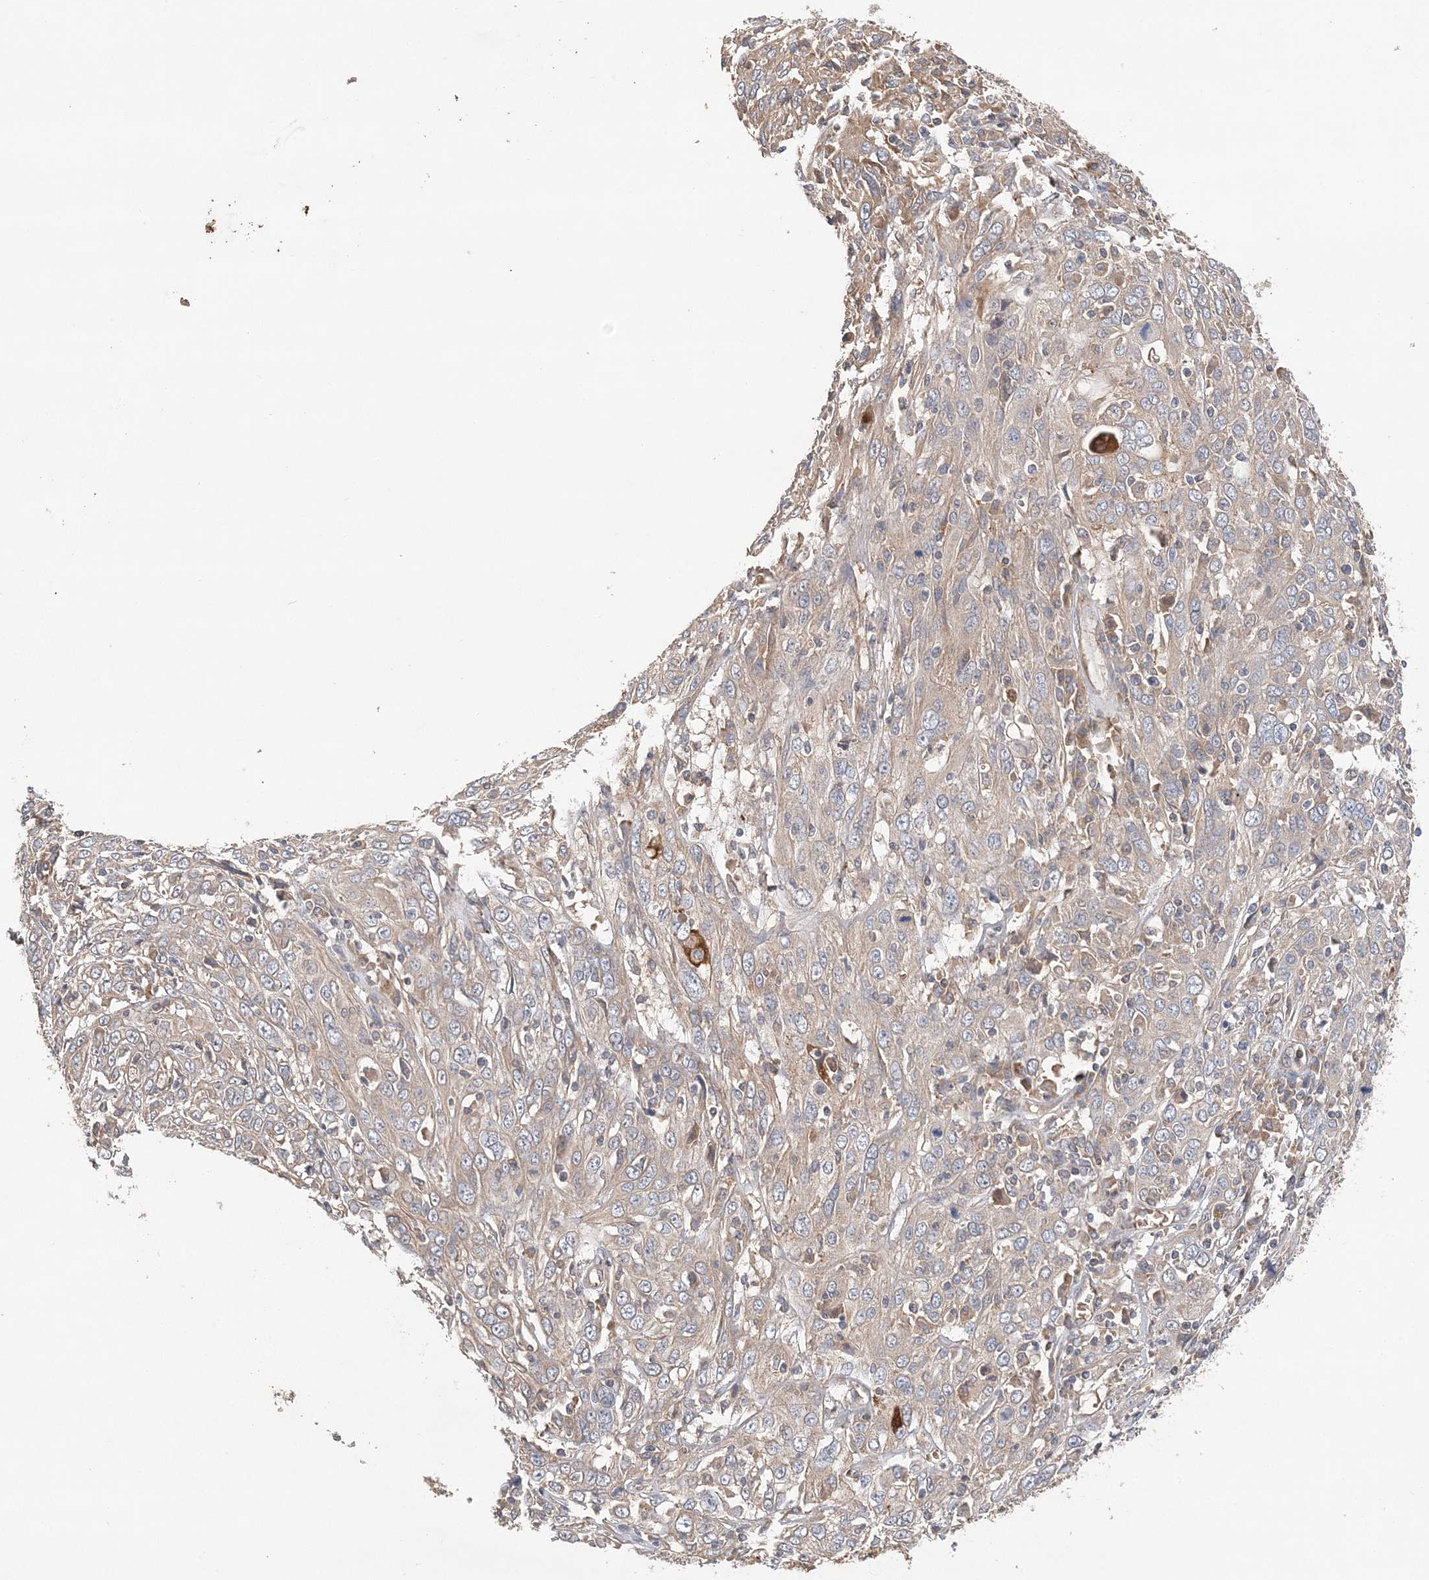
{"staining": {"intensity": "negative", "quantity": "none", "location": "none"}, "tissue": "cervical cancer", "cell_type": "Tumor cells", "image_type": "cancer", "snomed": [{"axis": "morphology", "description": "Squamous cell carcinoma, NOS"}, {"axis": "topography", "description": "Cervix"}], "caption": "Tumor cells are negative for brown protein staining in squamous cell carcinoma (cervical).", "gene": "SYCP3", "patient": {"sex": "female", "age": 46}}